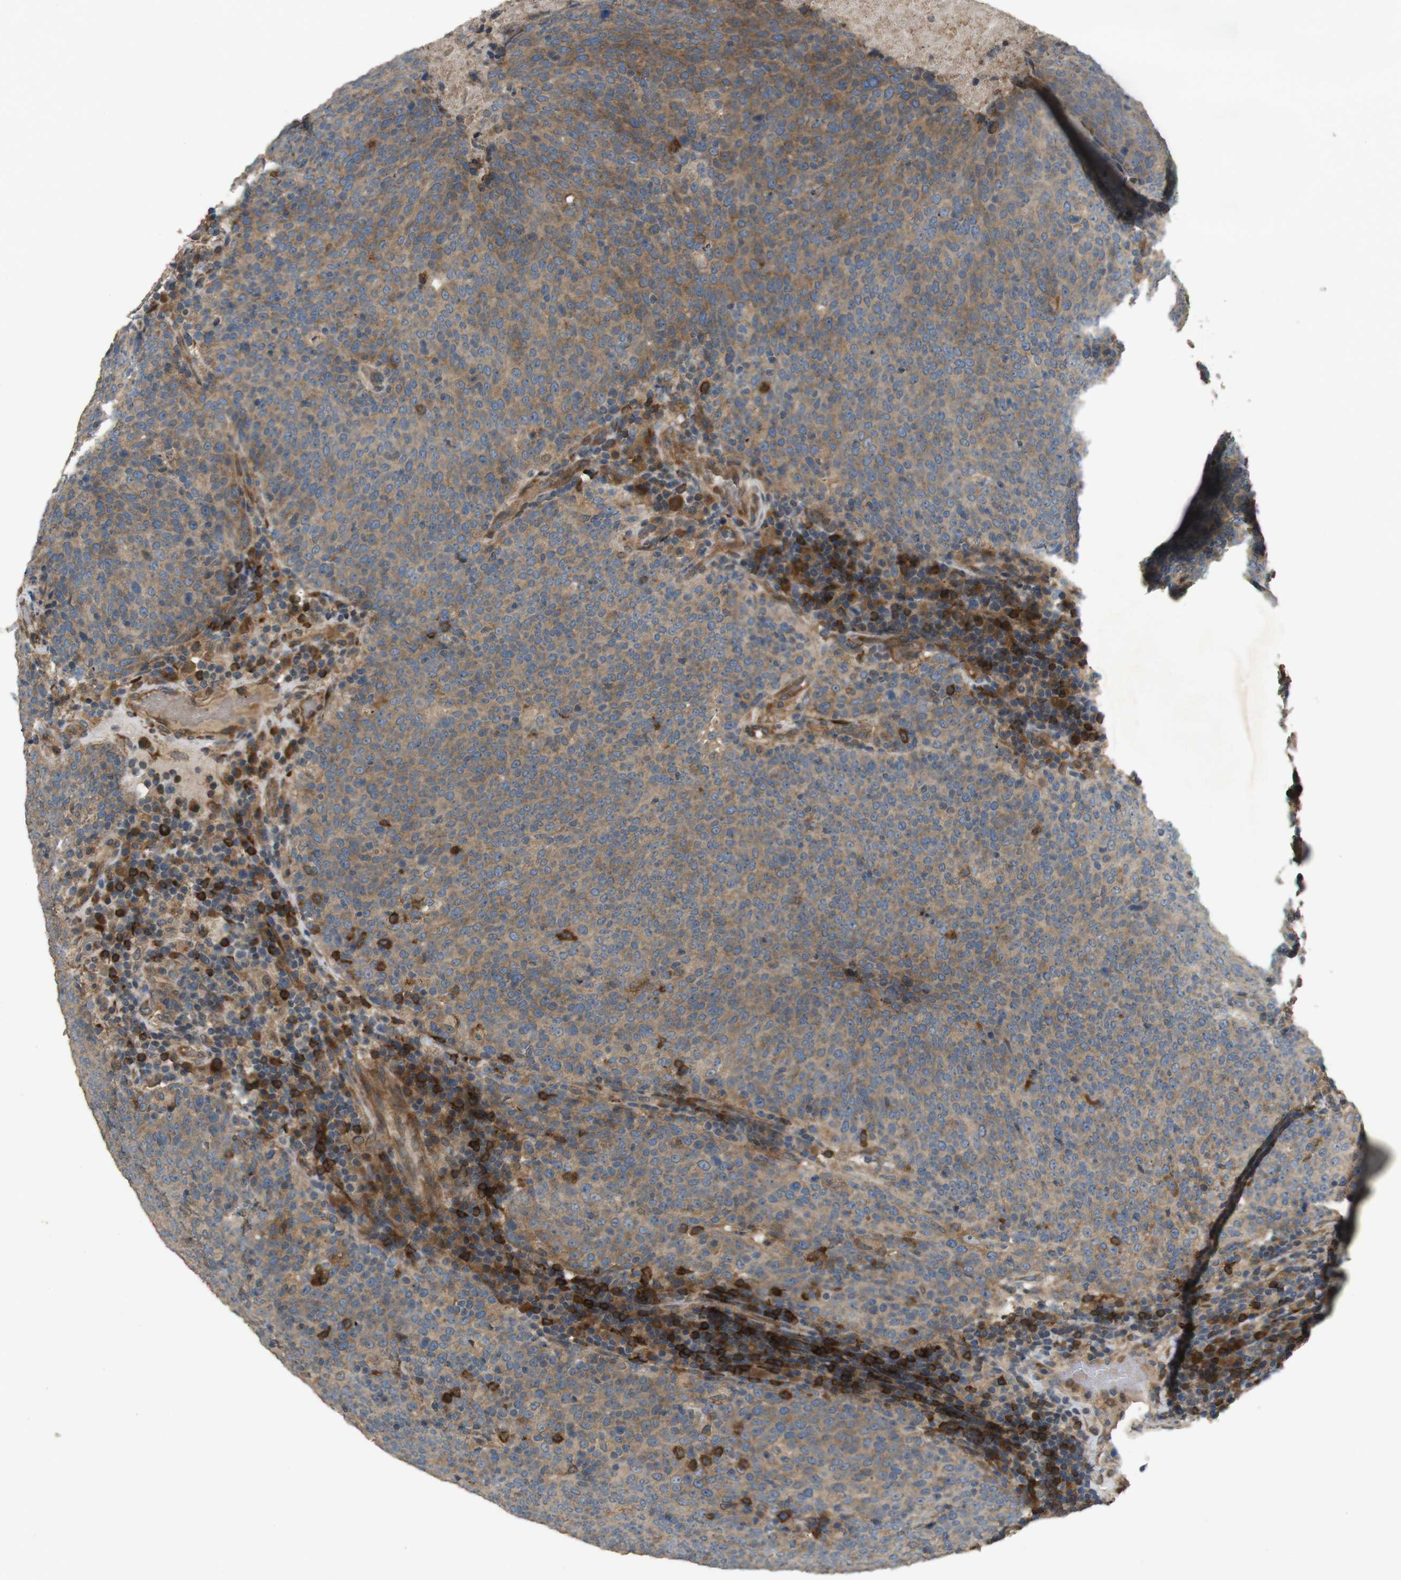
{"staining": {"intensity": "moderate", "quantity": ">75%", "location": "cytoplasmic/membranous"}, "tissue": "head and neck cancer", "cell_type": "Tumor cells", "image_type": "cancer", "snomed": [{"axis": "morphology", "description": "Squamous cell carcinoma, NOS"}, {"axis": "morphology", "description": "Squamous cell carcinoma, metastatic, NOS"}, {"axis": "topography", "description": "Lymph node"}, {"axis": "topography", "description": "Head-Neck"}], "caption": "Immunohistochemical staining of human head and neck cancer displays moderate cytoplasmic/membranous protein staining in about >75% of tumor cells.", "gene": "ARHGAP24", "patient": {"sex": "male", "age": 62}}